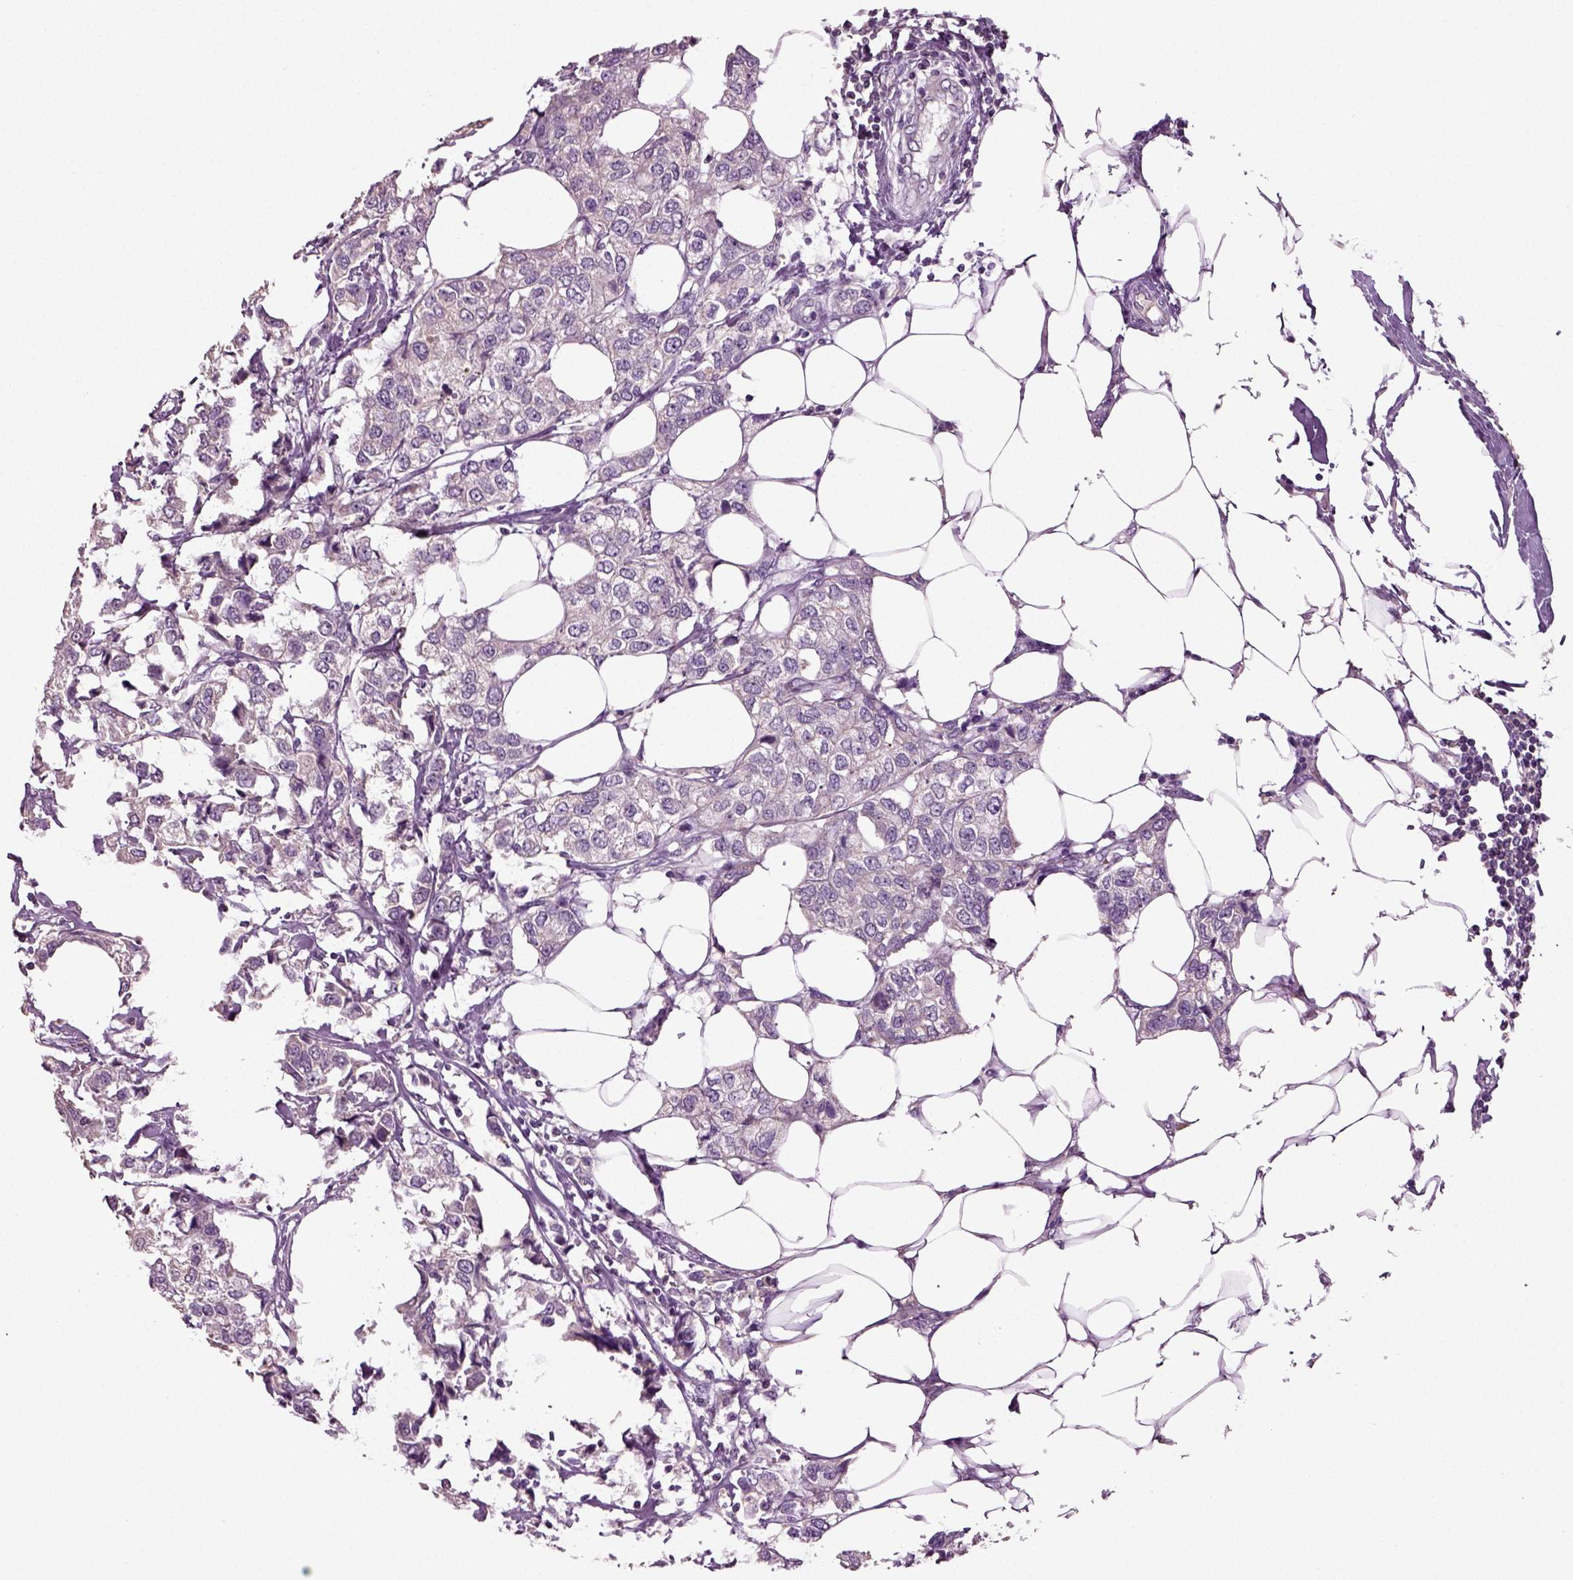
{"staining": {"intensity": "negative", "quantity": "none", "location": "none"}, "tissue": "breast cancer", "cell_type": "Tumor cells", "image_type": "cancer", "snomed": [{"axis": "morphology", "description": "Duct carcinoma"}, {"axis": "topography", "description": "Breast"}], "caption": "An IHC histopathology image of breast infiltrating ductal carcinoma is shown. There is no staining in tumor cells of breast infiltrating ductal carcinoma.", "gene": "DEFB118", "patient": {"sex": "female", "age": 80}}